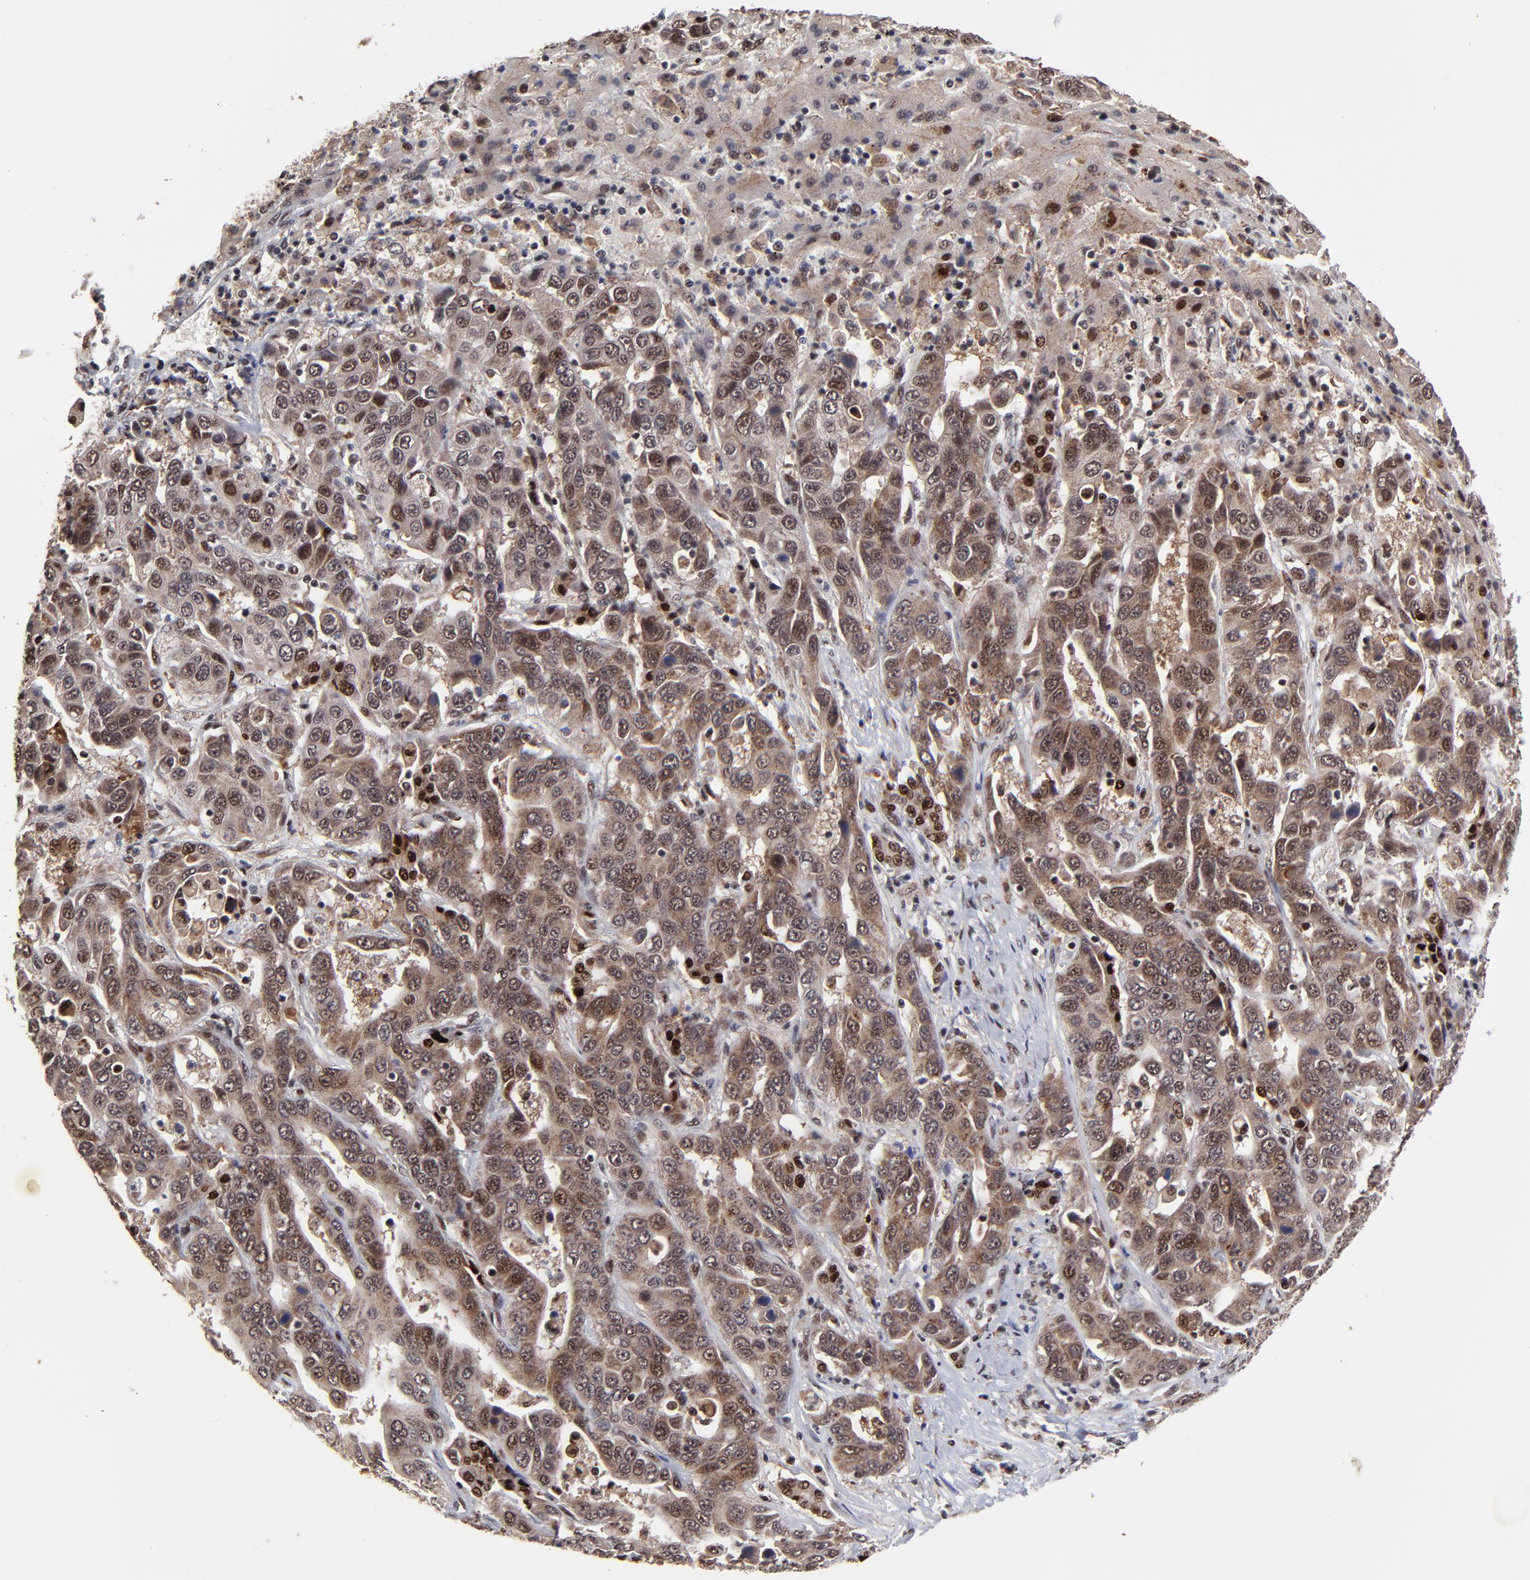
{"staining": {"intensity": "moderate", "quantity": "25%-75%", "location": "cytoplasmic/membranous,nuclear"}, "tissue": "liver cancer", "cell_type": "Tumor cells", "image_type": "cancer", "snomed": [{"axis": "morphology", "description": "Cholangiocarcinoma"}, {"axis": "topography", "description": "Liver"}], "caption": "Liver cancer (cholangiocarcinoma) tissue shows moderate cytoplasmic/membranous and nuclear staining in about 25%-75% of tumor cells", "gene": "RBM22", "patient": {"sex": "female", "age": 52}}